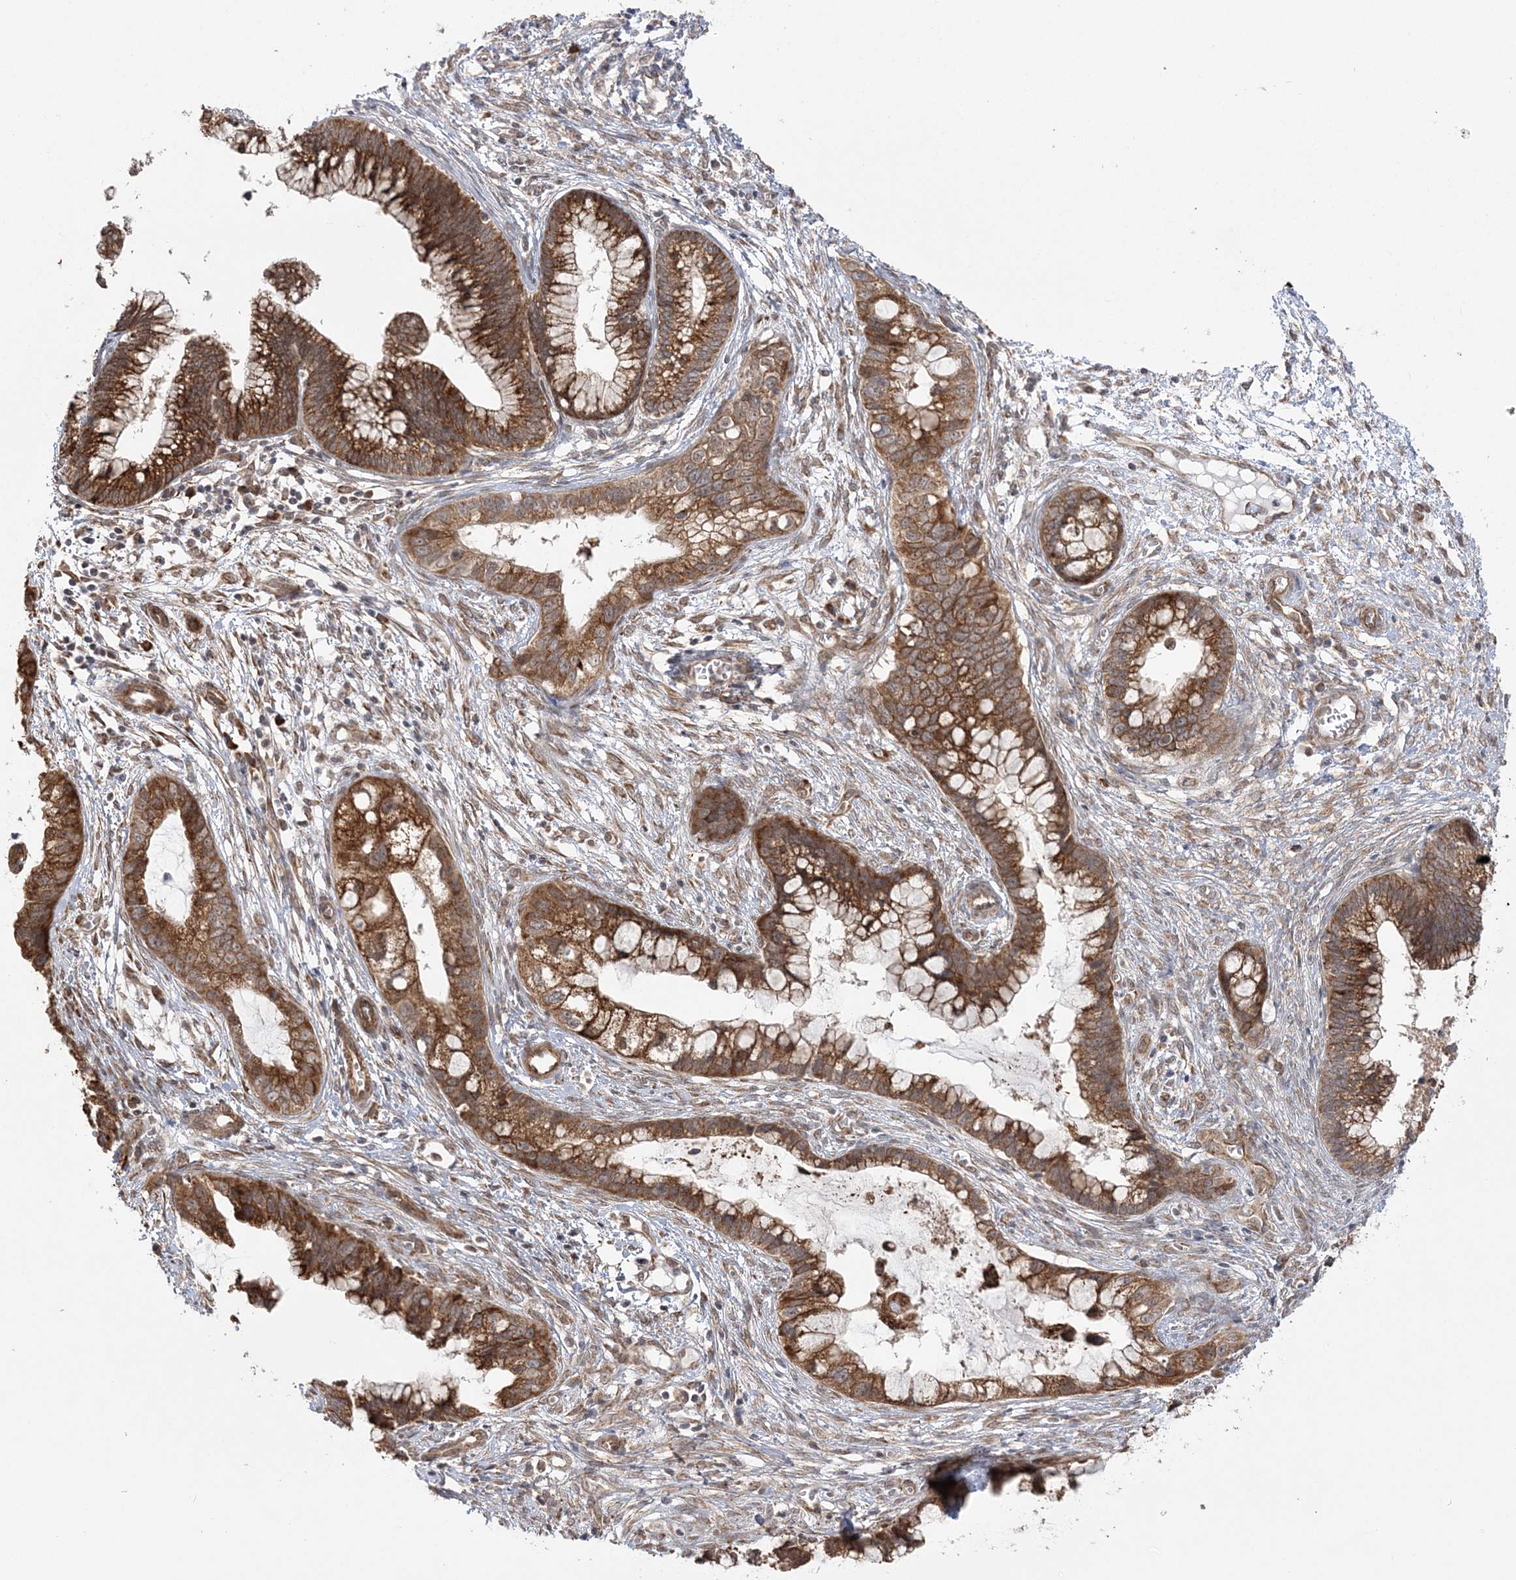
{"staining": {"intensity": "strong", "quantity": ">75%", "location": "cytoplasmic/membranous"}, "tissue": "cervical cancer", "cell_type": "Tumor cells", "image_type": "cancer", "snomed": [{"axis": "morphology", "description": "Adenocarcinoma, NOS"}, {"axis": "topography", "description": "Cervix"}], "caption": "Cervical cancer was stained to show a protein in brown. There is high levels of strong cytoplasmic/membranous staining in about >75% of tumor cells. (DAB (3,3'-diaminobenzidine) = brown stain, brightfield microscopy at high magnification).", "gene": "MRPL47", "patient": {"sex": "female", "age": 44}}